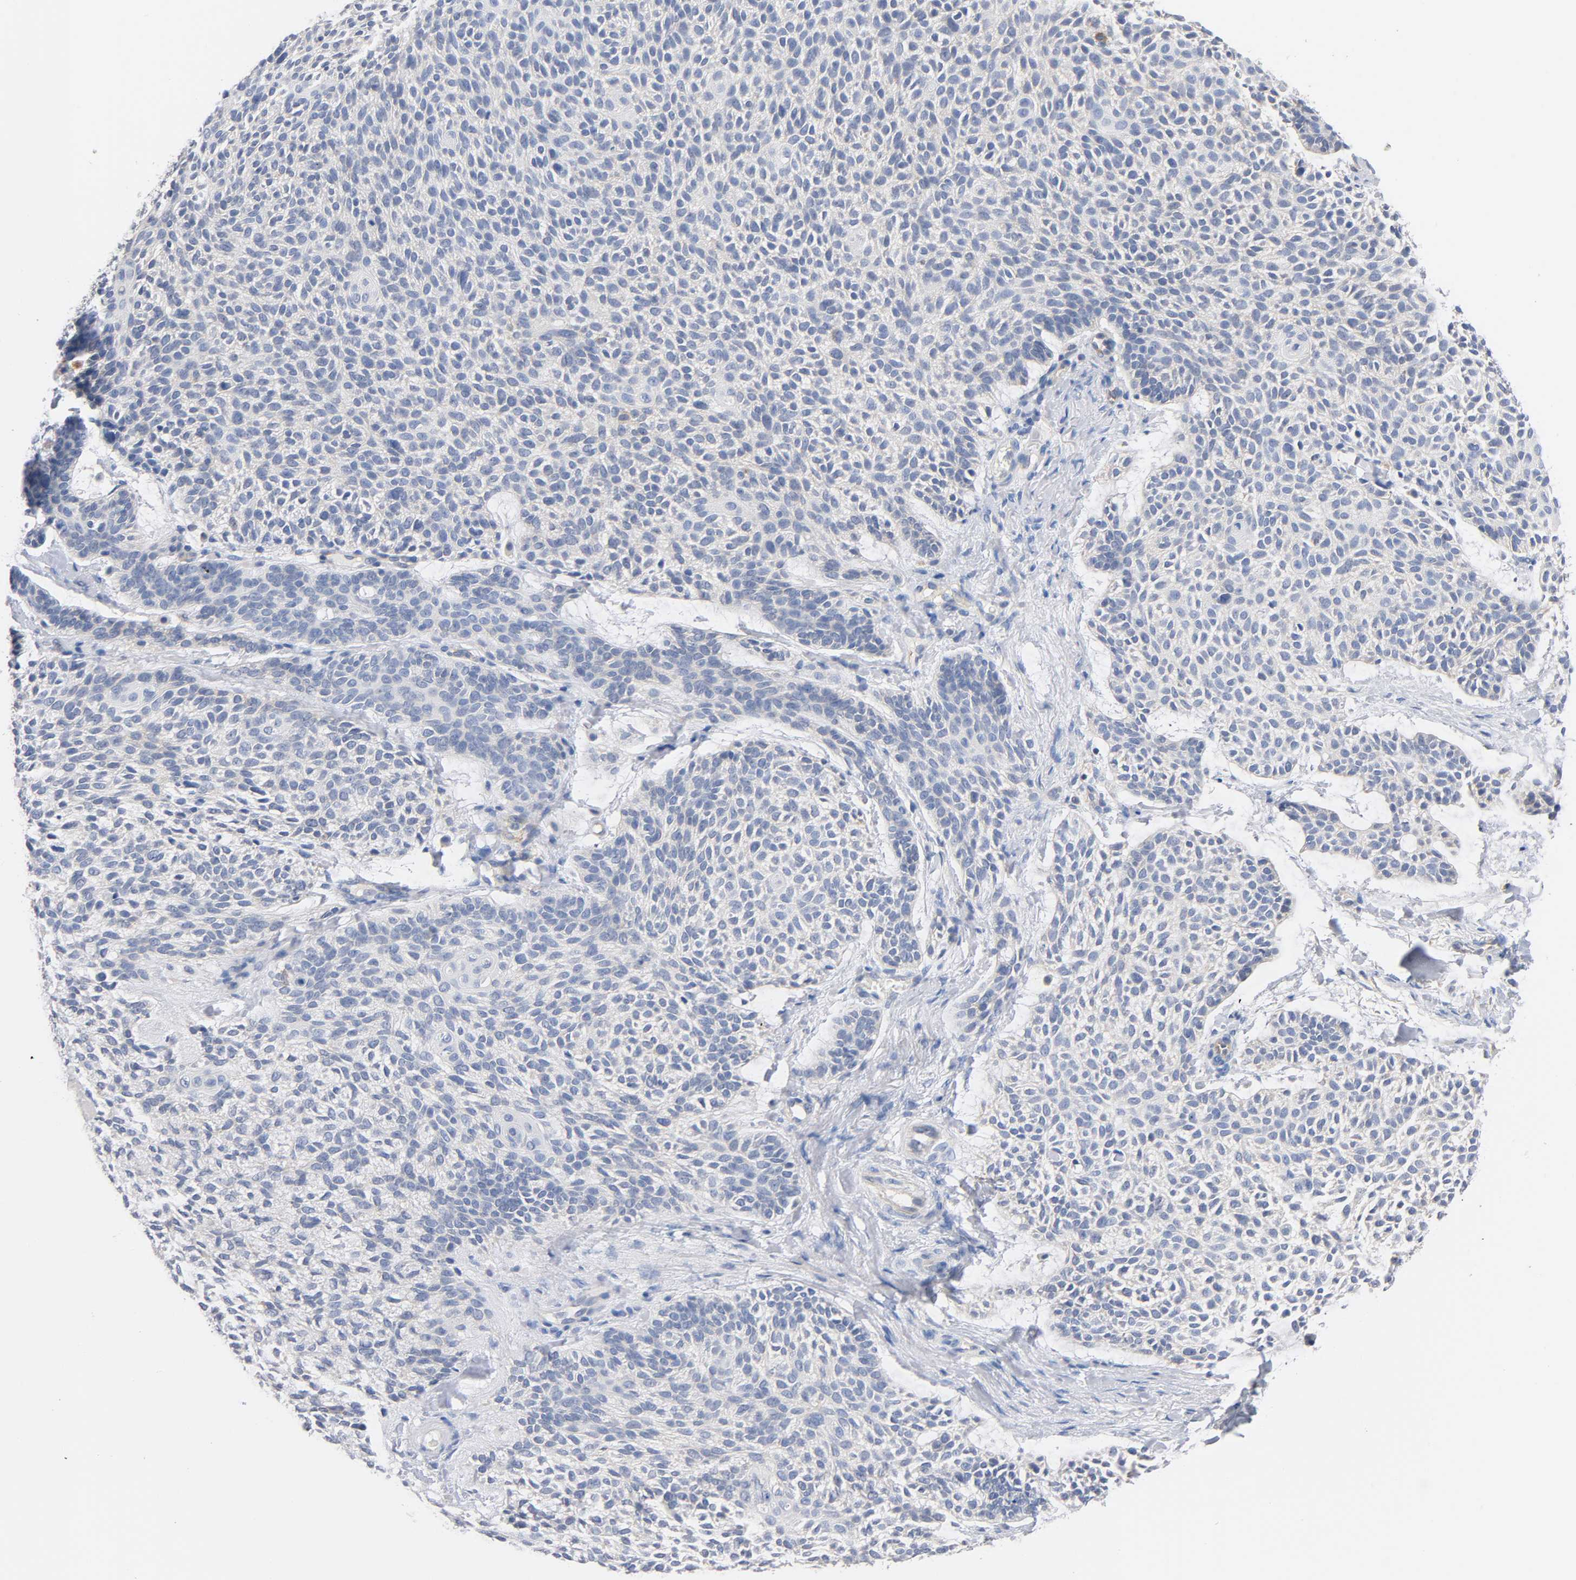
{"staining": {"intensity": "negative", "quantity": "none", "location": "none"}, "tissue": "skin cancer", "cell_type": "Tumor cells", "image_type": "cancer", "snomed": [{"axis": "morphology", "description": "Normal tissue, NOS"}, {"axis": "morphology", "description": "Basal cell carcinoma"}, {"axis": "topography", "description": "Skin"}], "caption": "Immunohistochemistry (IHC) of human skin cancer (basal cell carcinoma) demonstrates no staining in tumor cells.", "gene": "MALT1", "patient": {"sex": "female", "age": 70}}